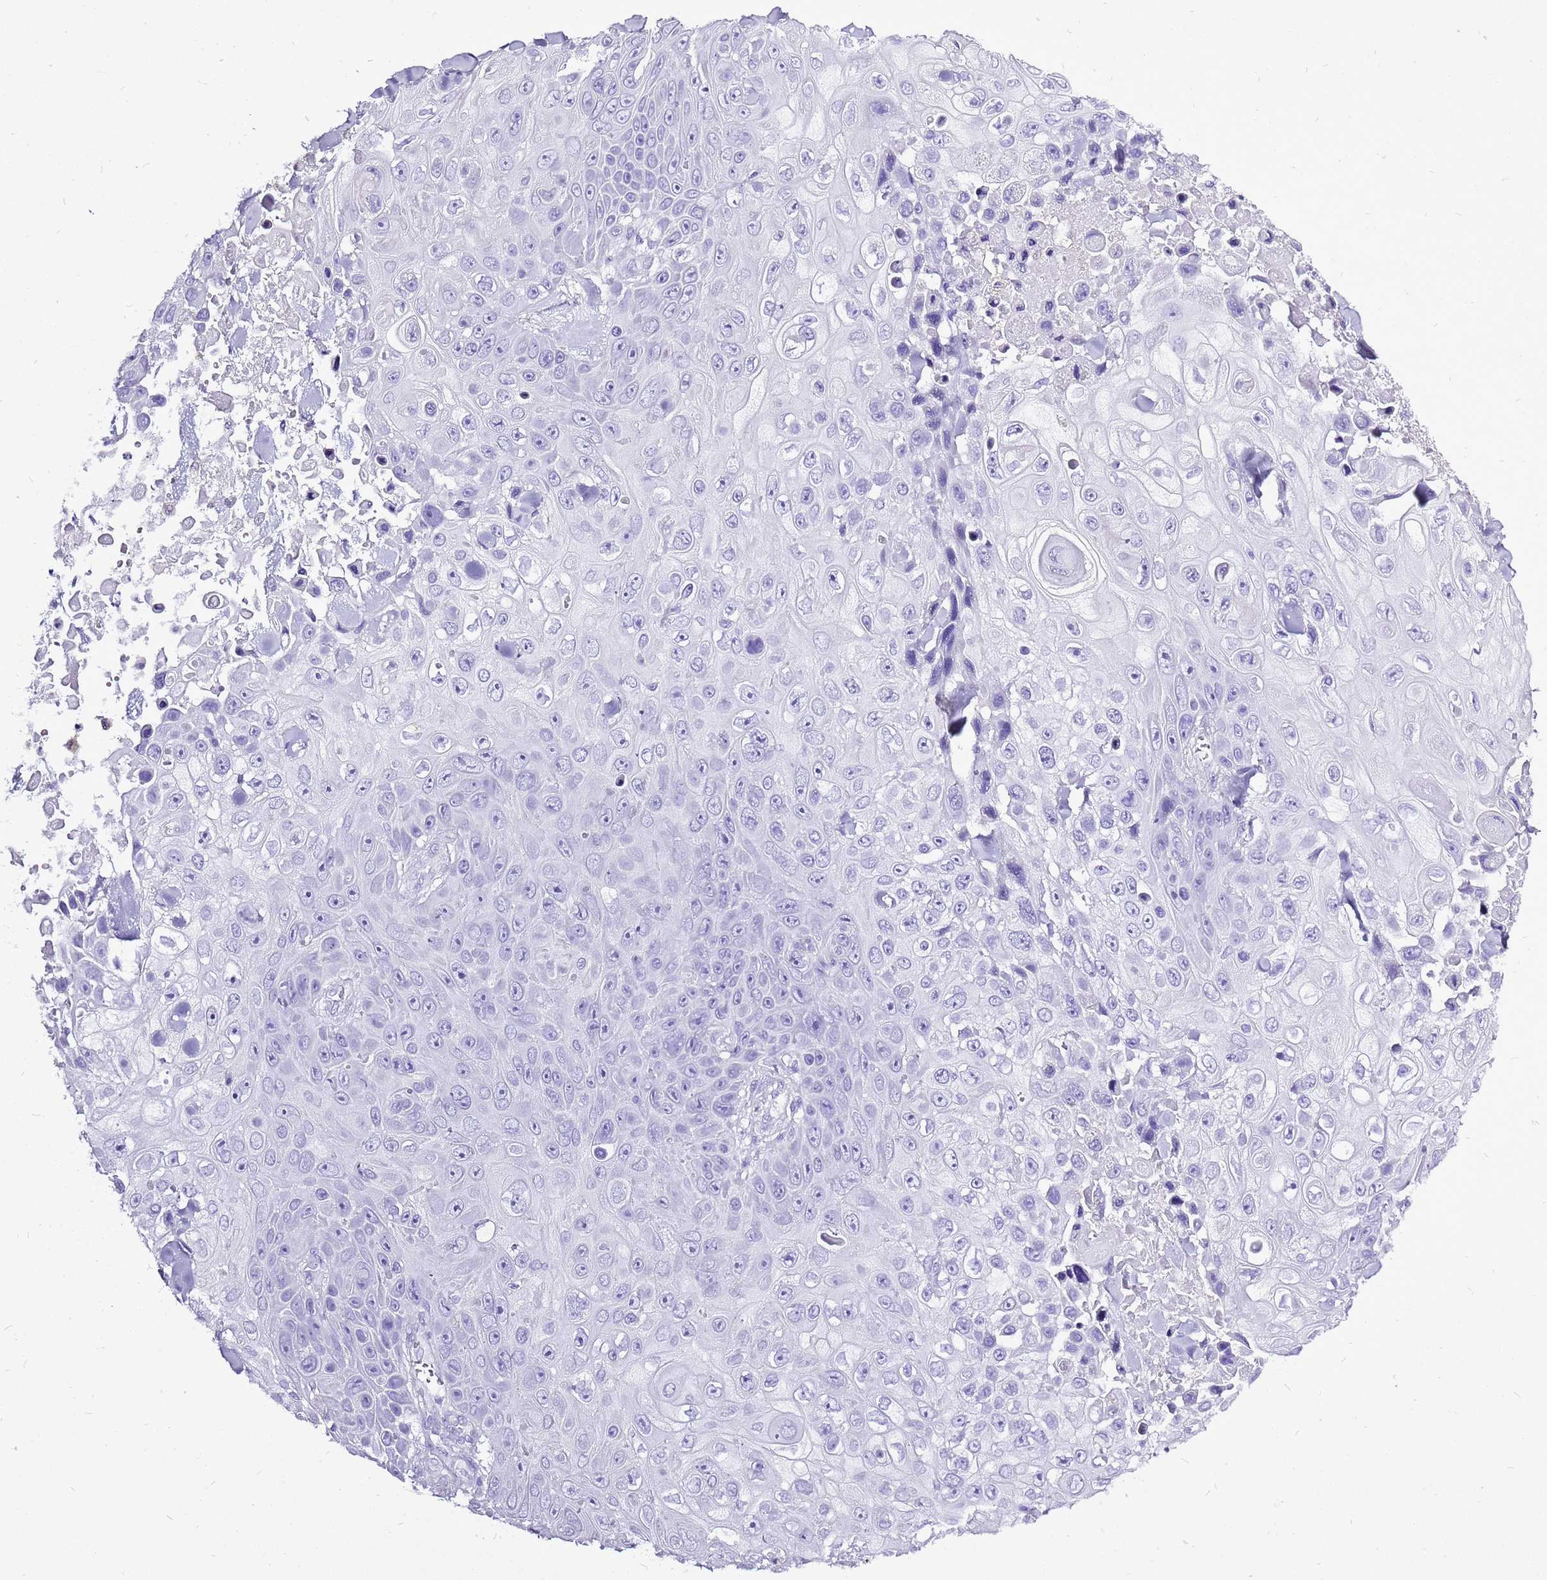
{"staining": {"intensity": "negative", "quantity": "none", "location": "none"}, "tissue": "skin cancer", "cell_type": "Tumor cells", "image_type": "cancer", "snomed": [{"axis": "morphology", "description": "Squamous cell carcinoma, NOS"}, {"axis": "topography", "description": "Skin"}], "caption": "The image exhibits no staining of tumor cells in skin cancer.", "gene": "ACSS3", "patient": {"sex": "male", "age": 82}}